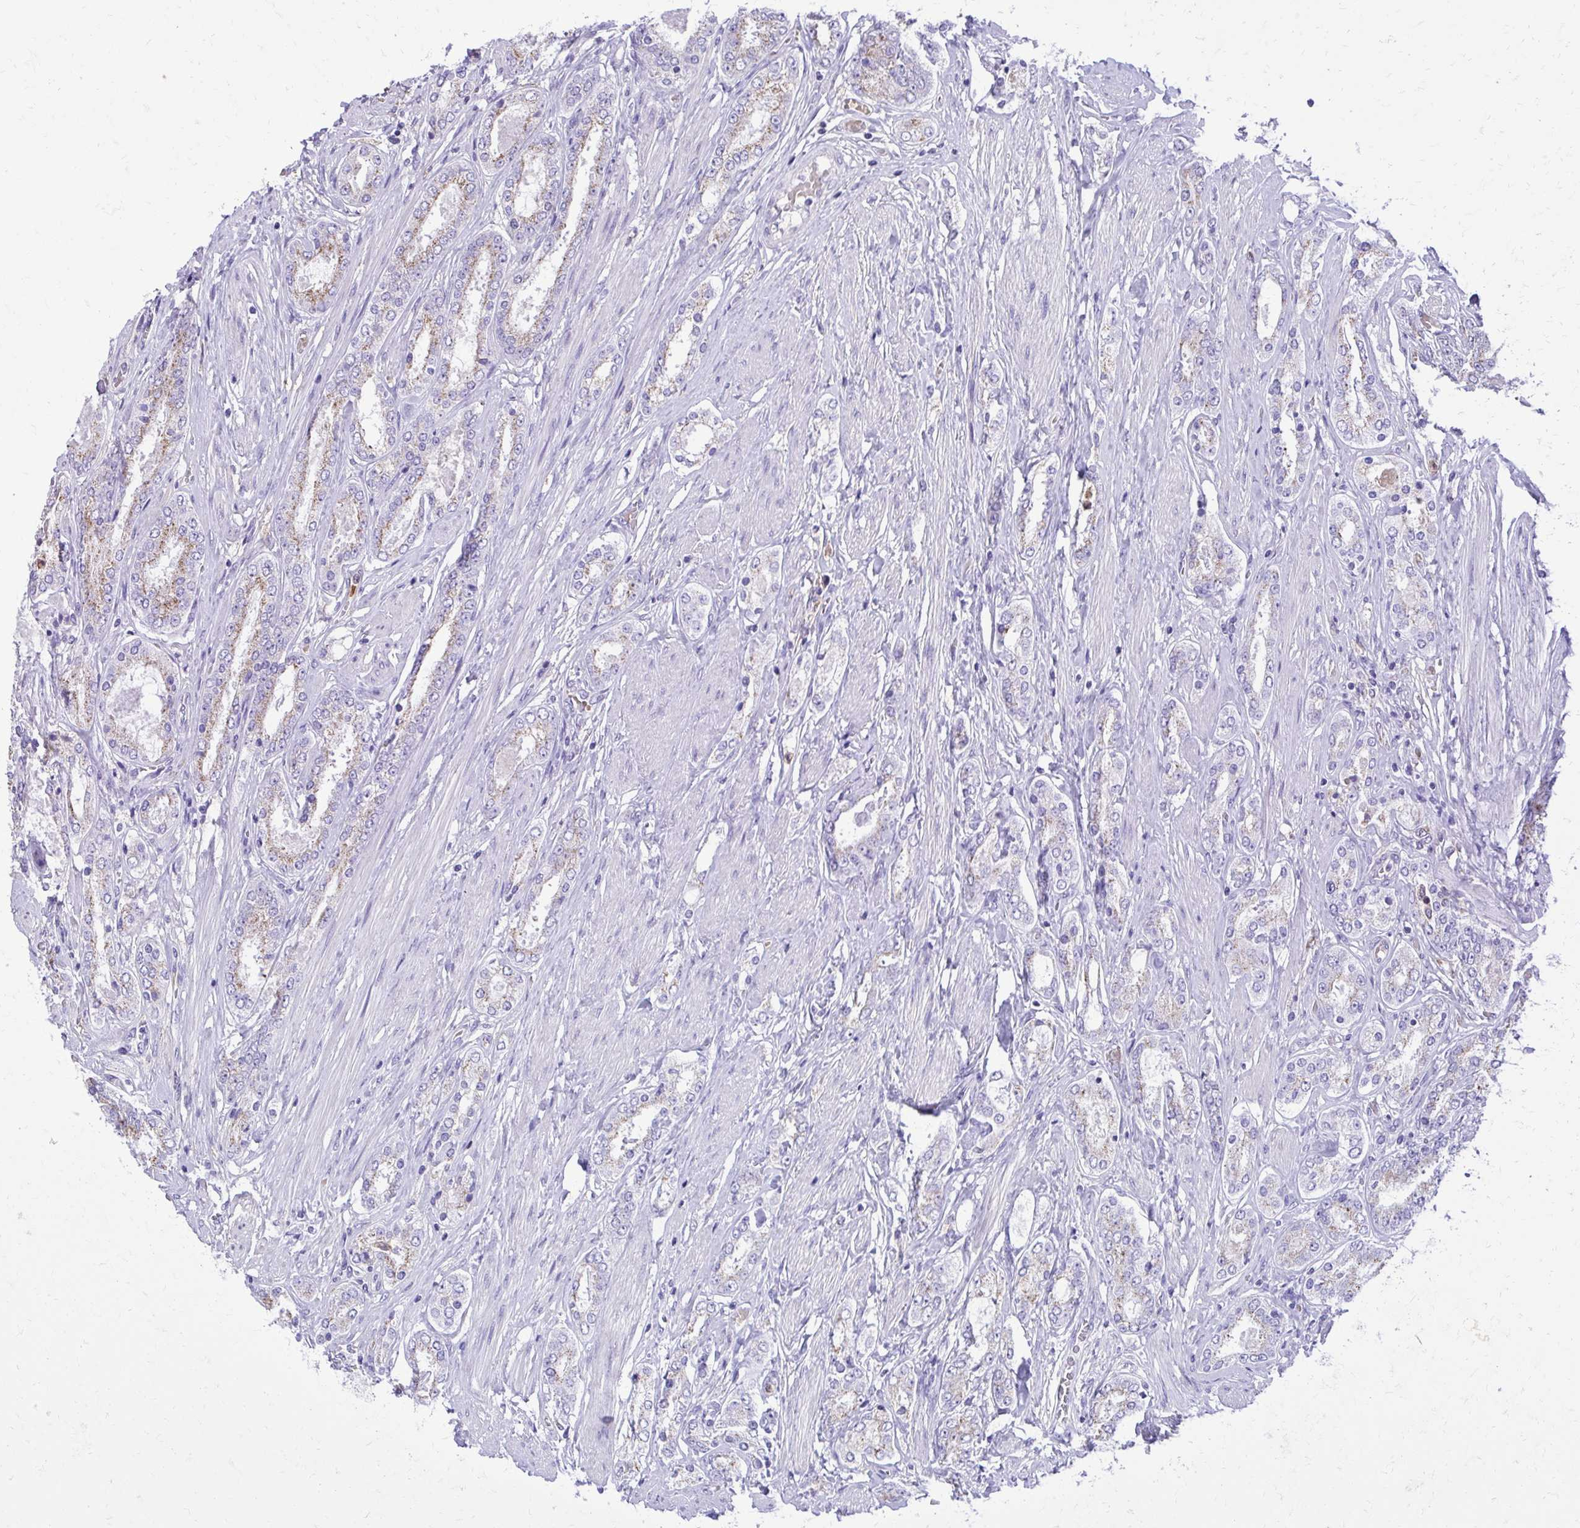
{"staining": {"intensity": "weak", "quantity": "25%-75%", "location": "cytoplasmic/membranous"}, "tissue": "prostate cancer", "cell_type": "Tumor cells", "image_type": "cancer", "snomed": [{"axis": "morphology", "description": "Adenocarcinoma, High grade"}, {"axis": "topography", "description": "Prostate"}], "caption": "A brown stain shows weak cytoplasmic/membranous staining of a protein in human adenocarcinoma (high-grade) (prostate) tumor cells.", "gene": "CAT", "patient": {"sex": "male", "age": 63}}